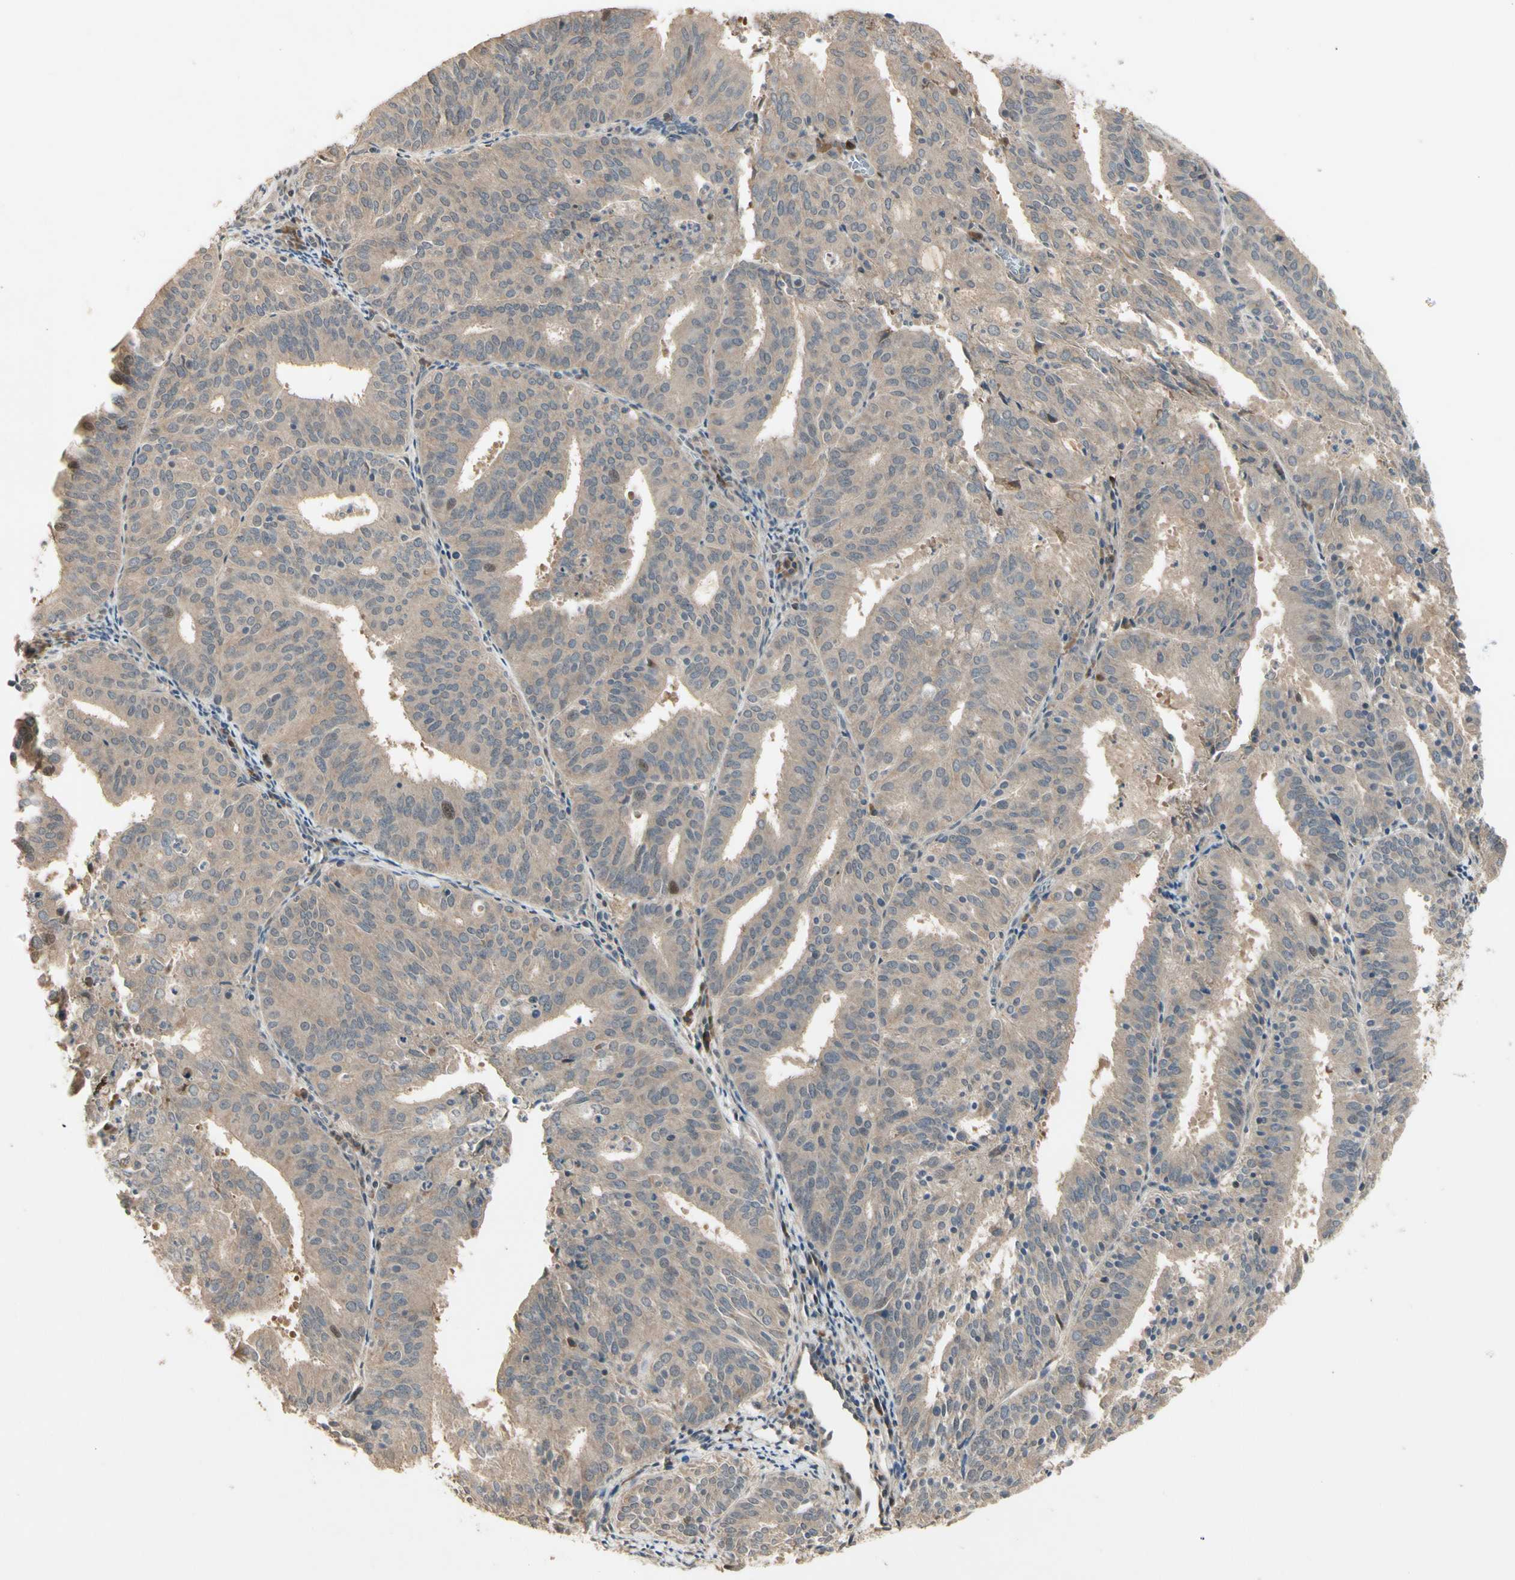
{"staining": {"intensity": "weak", "quantity": ">75%", "location": "cytoplasmic/membranous"}, "tissue": "endometrial cancer", "cell_type": "Tumor cells", "image_type": "cancer", "snomed": [{"axis": "morphology", "description": "Adenocarcinoma, NOS"}, {"axis": "topography", "description": "Uterus"}], "caption": "Brown immunohistochemical staining in endometrial cancer (adenocarcinoma) demonstrates weak cytoplasmic/membranous staining in approximately >75% of tumor cells.", "gene": "ATG4C", "patient": {"sex": "female", "age": 60}}